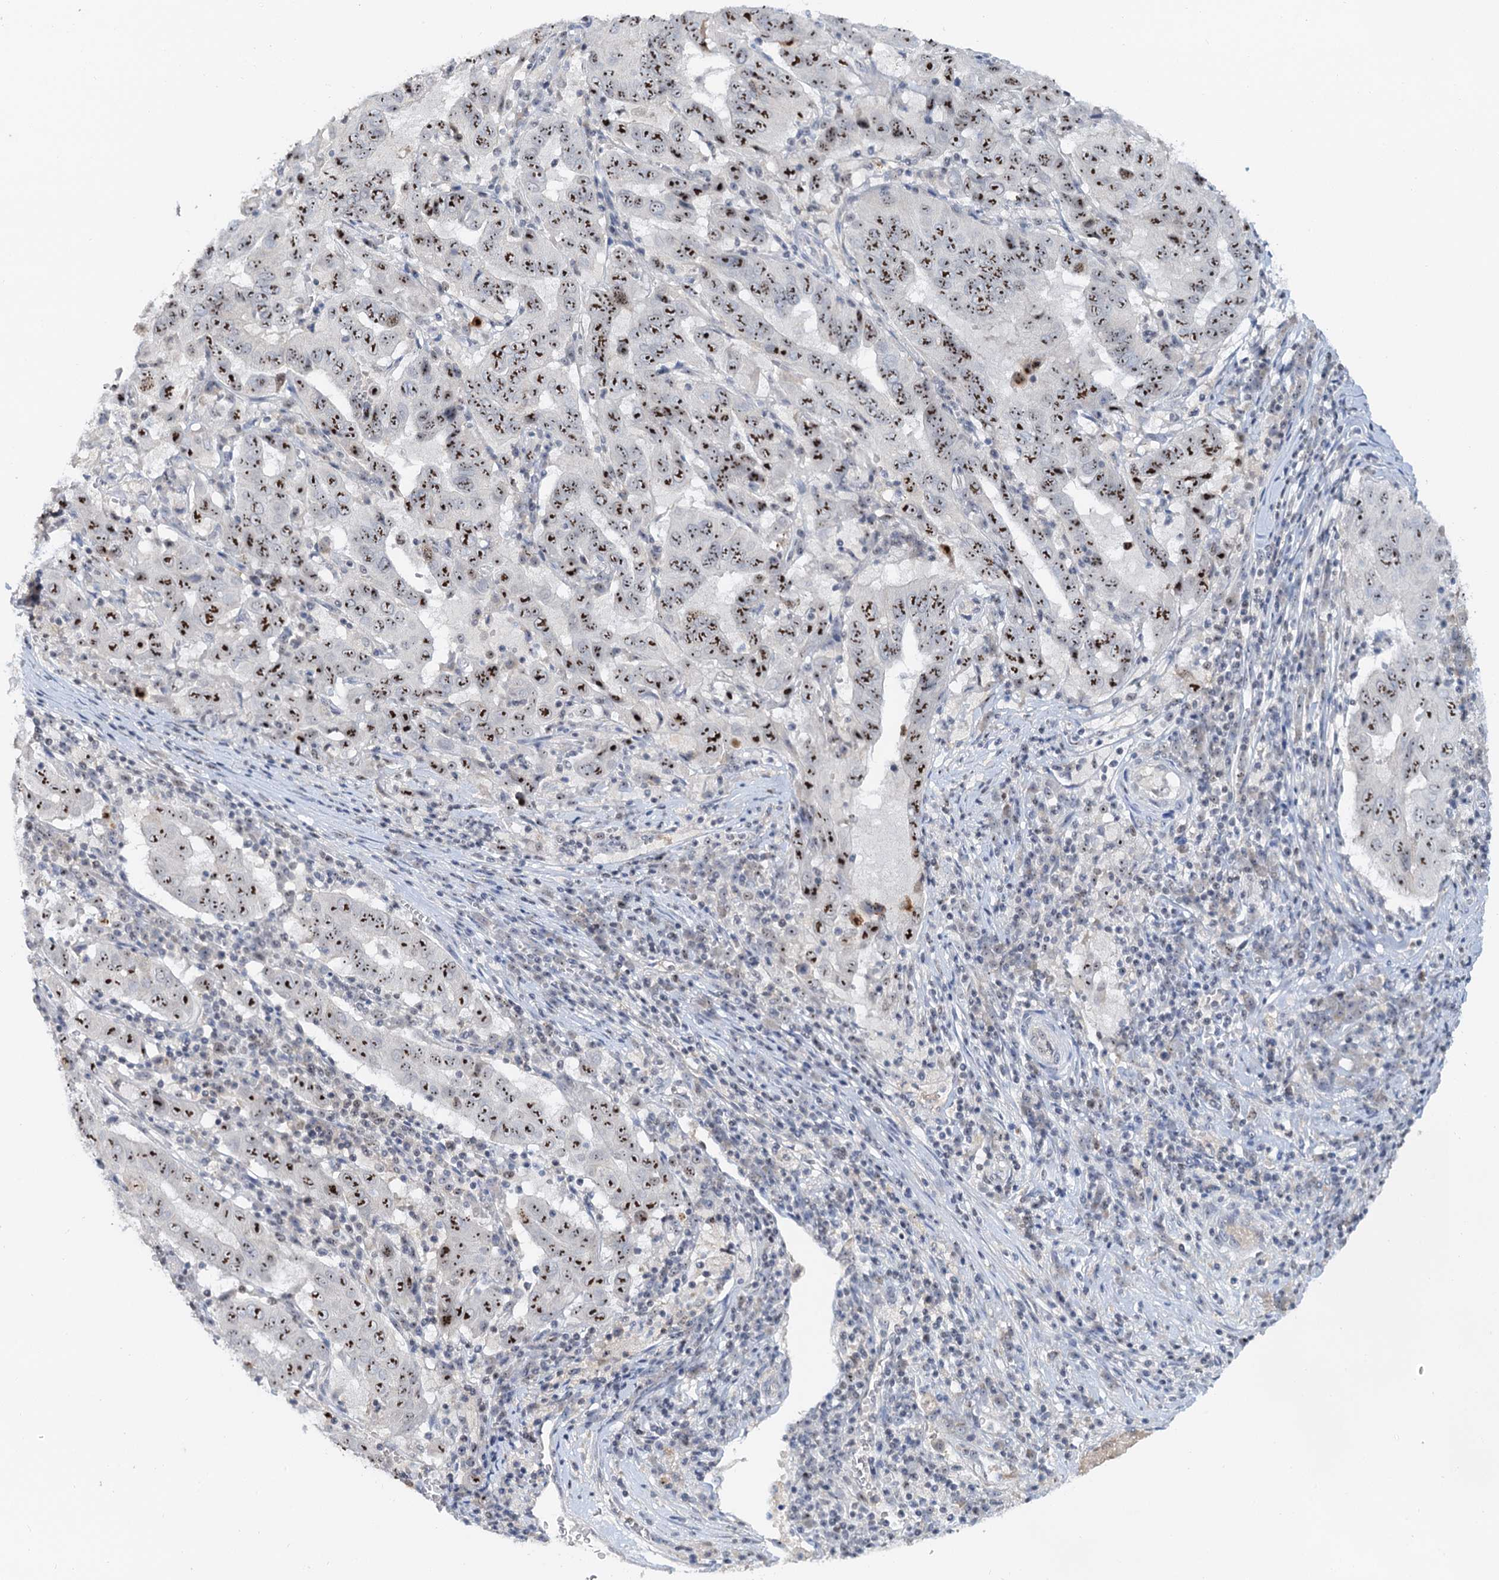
{"staining": {"intensity": "moderate", "quantity": ">75%", "location": "nuclear"}, "tissue": "pancreatic cancer", "cell_type": "Tumor cells", "image_type": "cancer", "snomed": [{"axis": "morphology", "description": "Adenocarcinoma, NOS"}, {"axis": "topography", "description": "Pancreas"}], "caption": "High-power microscopy captured an immunohistochemistry (IHC) image of adenocarcinoma (pancreatic), revealing moderate nuclear positivity in approximately >75% of tumor cells.", "gene": "NOP2", "patient": {"sex": "male", "age": 63}}